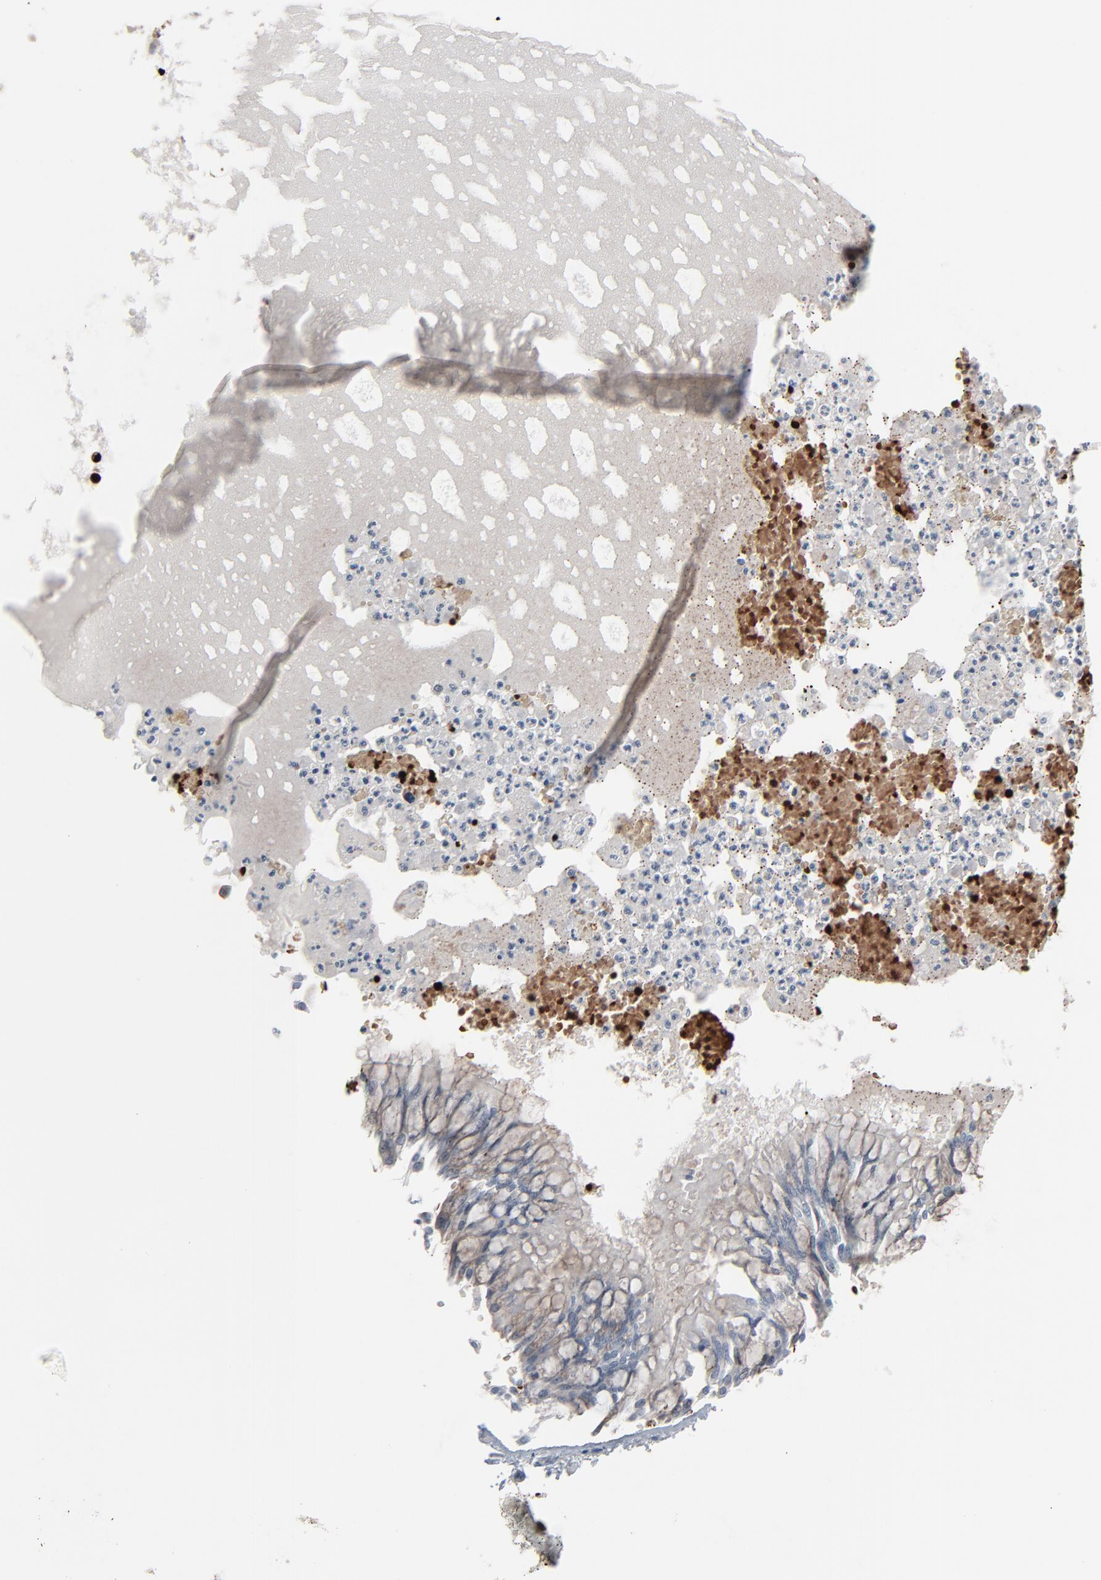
{"staining": {"intensity": "moderate", "quantity": "25%-75%", "location": "cytoplasmic/membranous"}, "tissue": "bronchus", "cell_type": "Respiratory epithelial cells", "image_type": "normal", "snomed": [{"axis": "morphology", "description": "Normal tissue, NOS"}, {"axis": "topography", "description": "Cartilage tissue"}, {"axis": "topography", "description": "Bronchus"}, {"axis": "topography", "description": "Lung"}], "caption": "Respiratory epithelial cells display medium levels of moderate cytoplasmic/membranous expression in about 25%-75% of cells in normal bronchus. The staining was performed using DAB (3,3'-diaminobenzidine) to visualize the protein expression in brown, while the nuclei were stained in blue with hematoxylin (Magnification: 20x).", "gene": "SAGE1", "patient": {"sex": "female", "age": 49}}